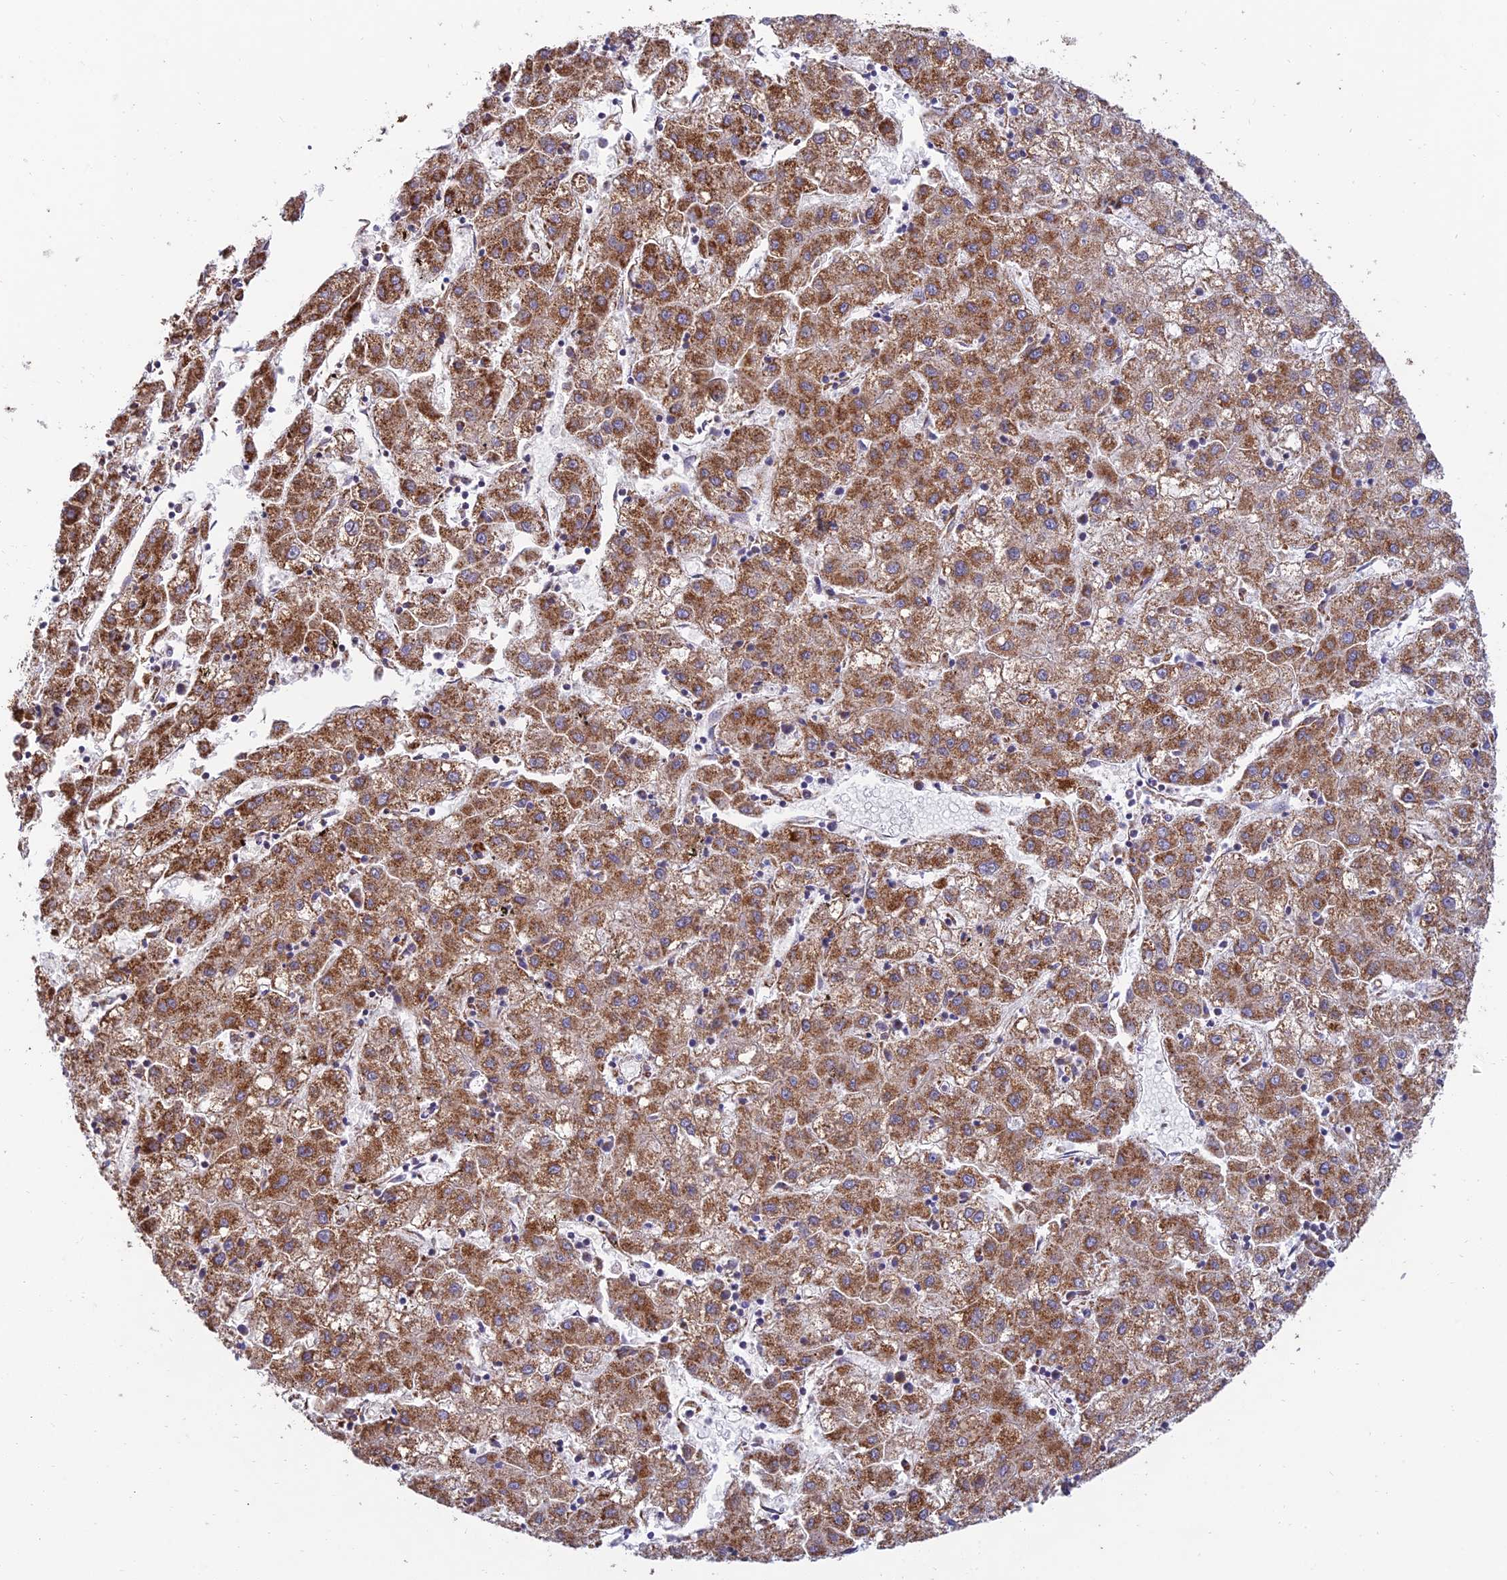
{"staining": {"intensity": "moderate", "quantity": ">75%", "location": "cytoplasmic/membranous"}, "tissue": "liver cancer", "cell_type": "Tumor cells", "image_type": "cancer", "snomed": [{"axis": "morphology", "description": "Carcinoma, Hepatocellular, NOS"}, {"axis": "topography", "description": "Liver"}], "caption": "Moderate cytoplasmic/membranous expression for a protein is present in about >75% of tumor cells of liver hepatocellular carcinoma using IHC.", "gene": "RCN3", "patient": {"sex": "male", "age": 72}}